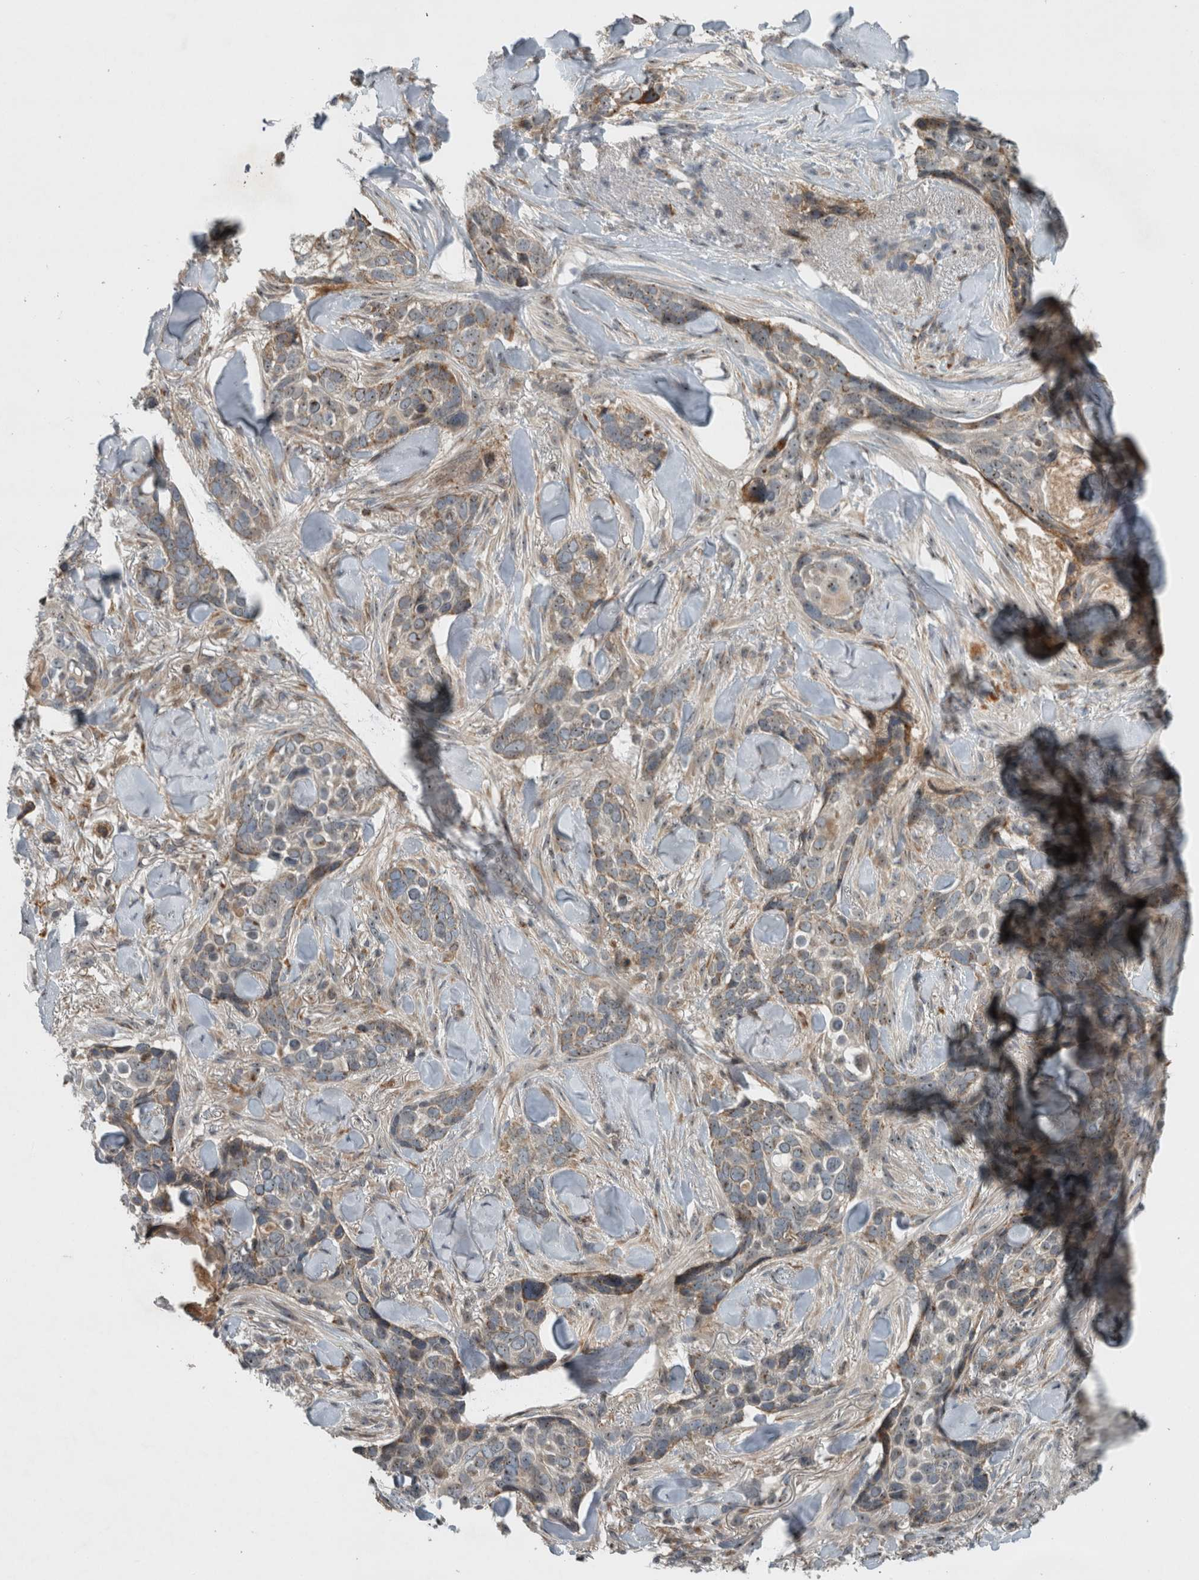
{"staining": {"intensity": "weak", "quantity": "25%-75%", "location": "cytoplasmic/membranous,nuclear"}, "tissue": "skin cancer", "cell_type": "Tumor cells", "image_type": "cancer", "snomed": [{"axis": "morphology", "description": "Basal cell carcinoma"}, {"axis": "topography", "description": "Skin"}], "caption": "Tumor cells demonstrate low levels of weak cytoplasmic/membranous and nuclear positivity in approximately 25%-75% of cells in basal cell carcinoma (skin).", "gene": "GPR137B", "patient": {"sex": "female", "age": 82}}